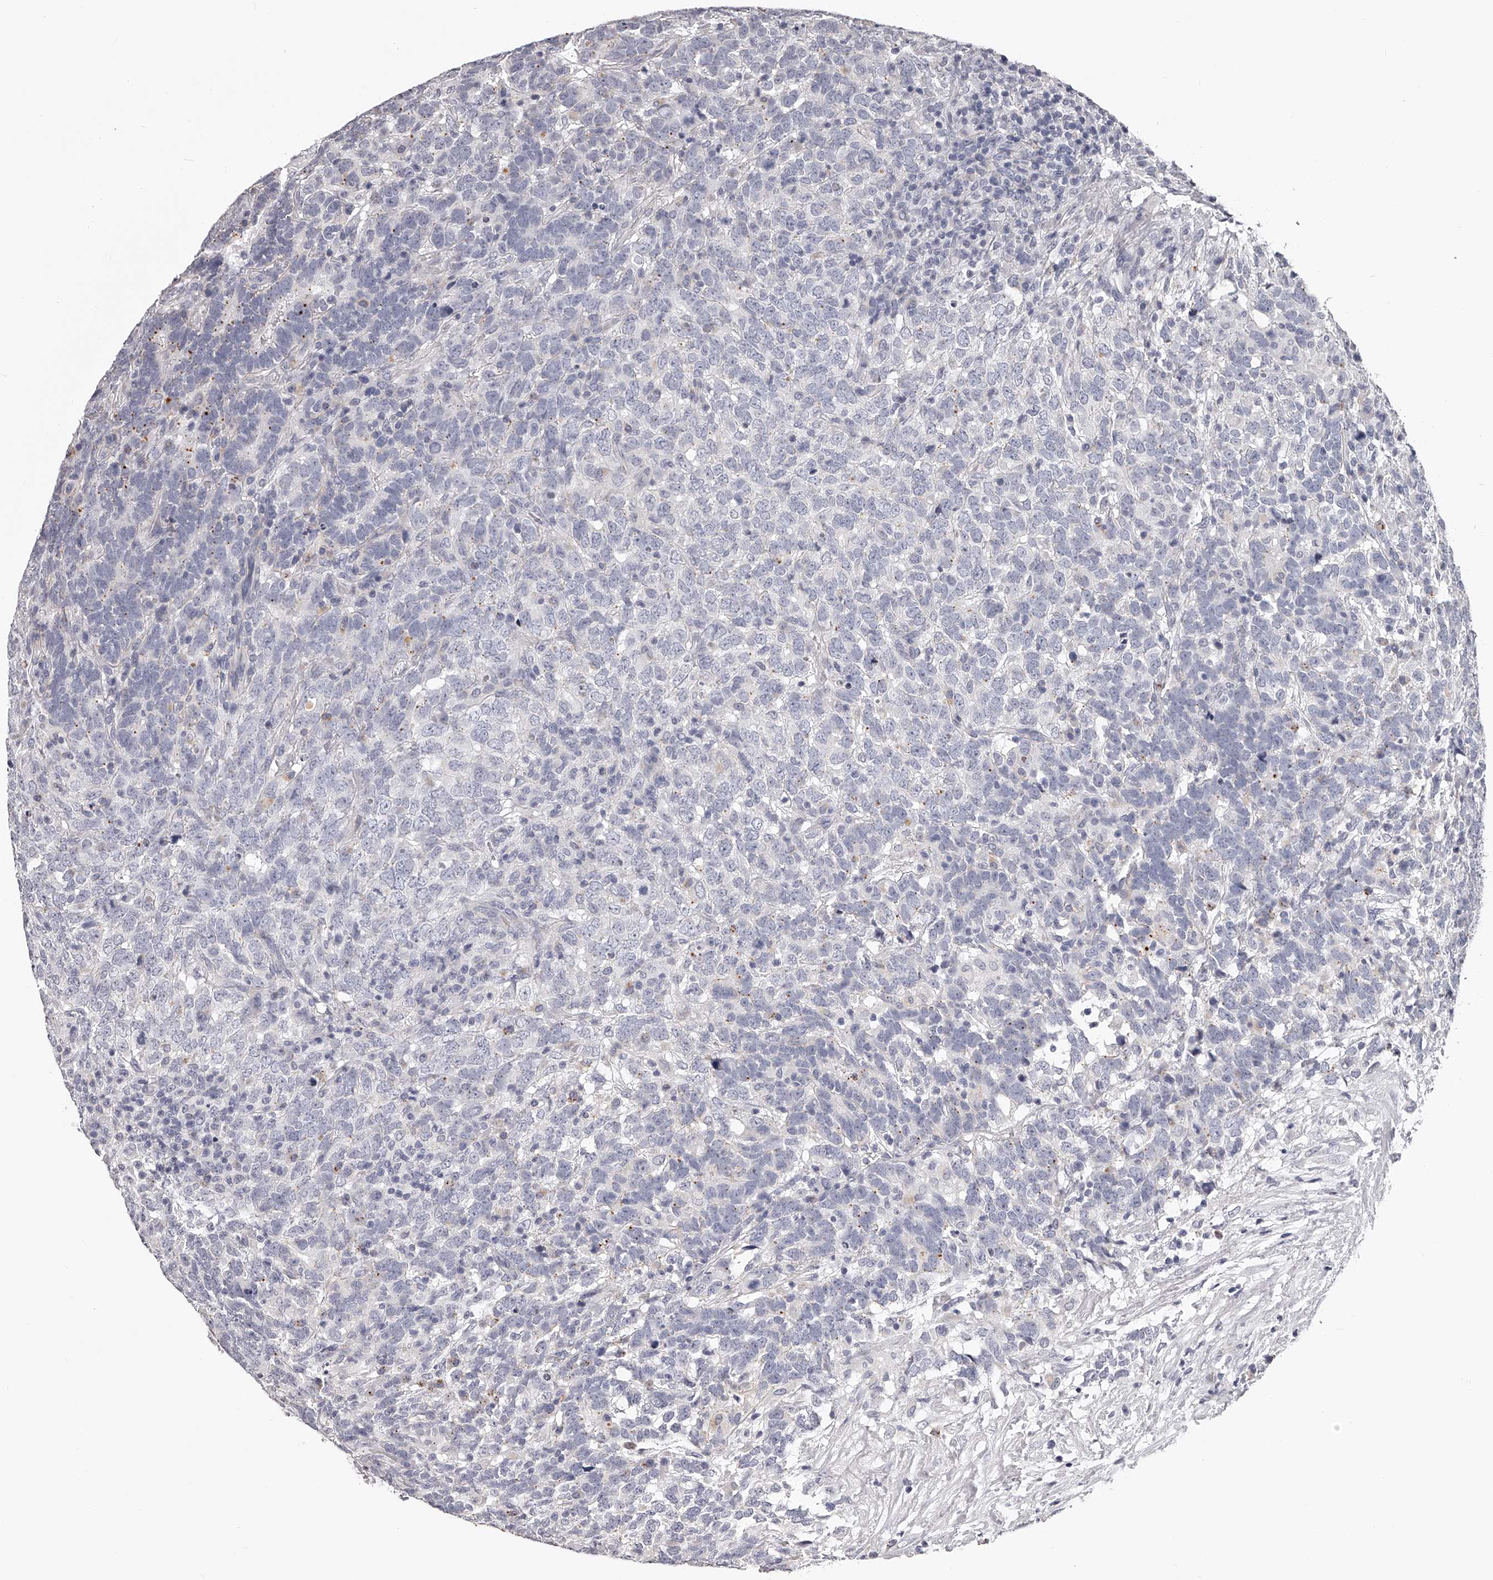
{"staining": {"intensity": "negative", "quantity": "none", "location": "none"}, "tissue": "testis cancer", "cell_type": "Tumor cells", "image_type": "cancer", "snomed": [{"axis": "morphology", "description": "Carcinoma, Embryonal, NOS"}, {"axis": "topography", "description": "Testis"}], "caption": "There is no significant staining in tumor cells of testis cancer. (DAB (3,3'-diaminobenzidine) immunohistochemistry with hematoxylin counter stain).", "gene": "DMRT1", "patient": {"sex": "male", "age": 26}}